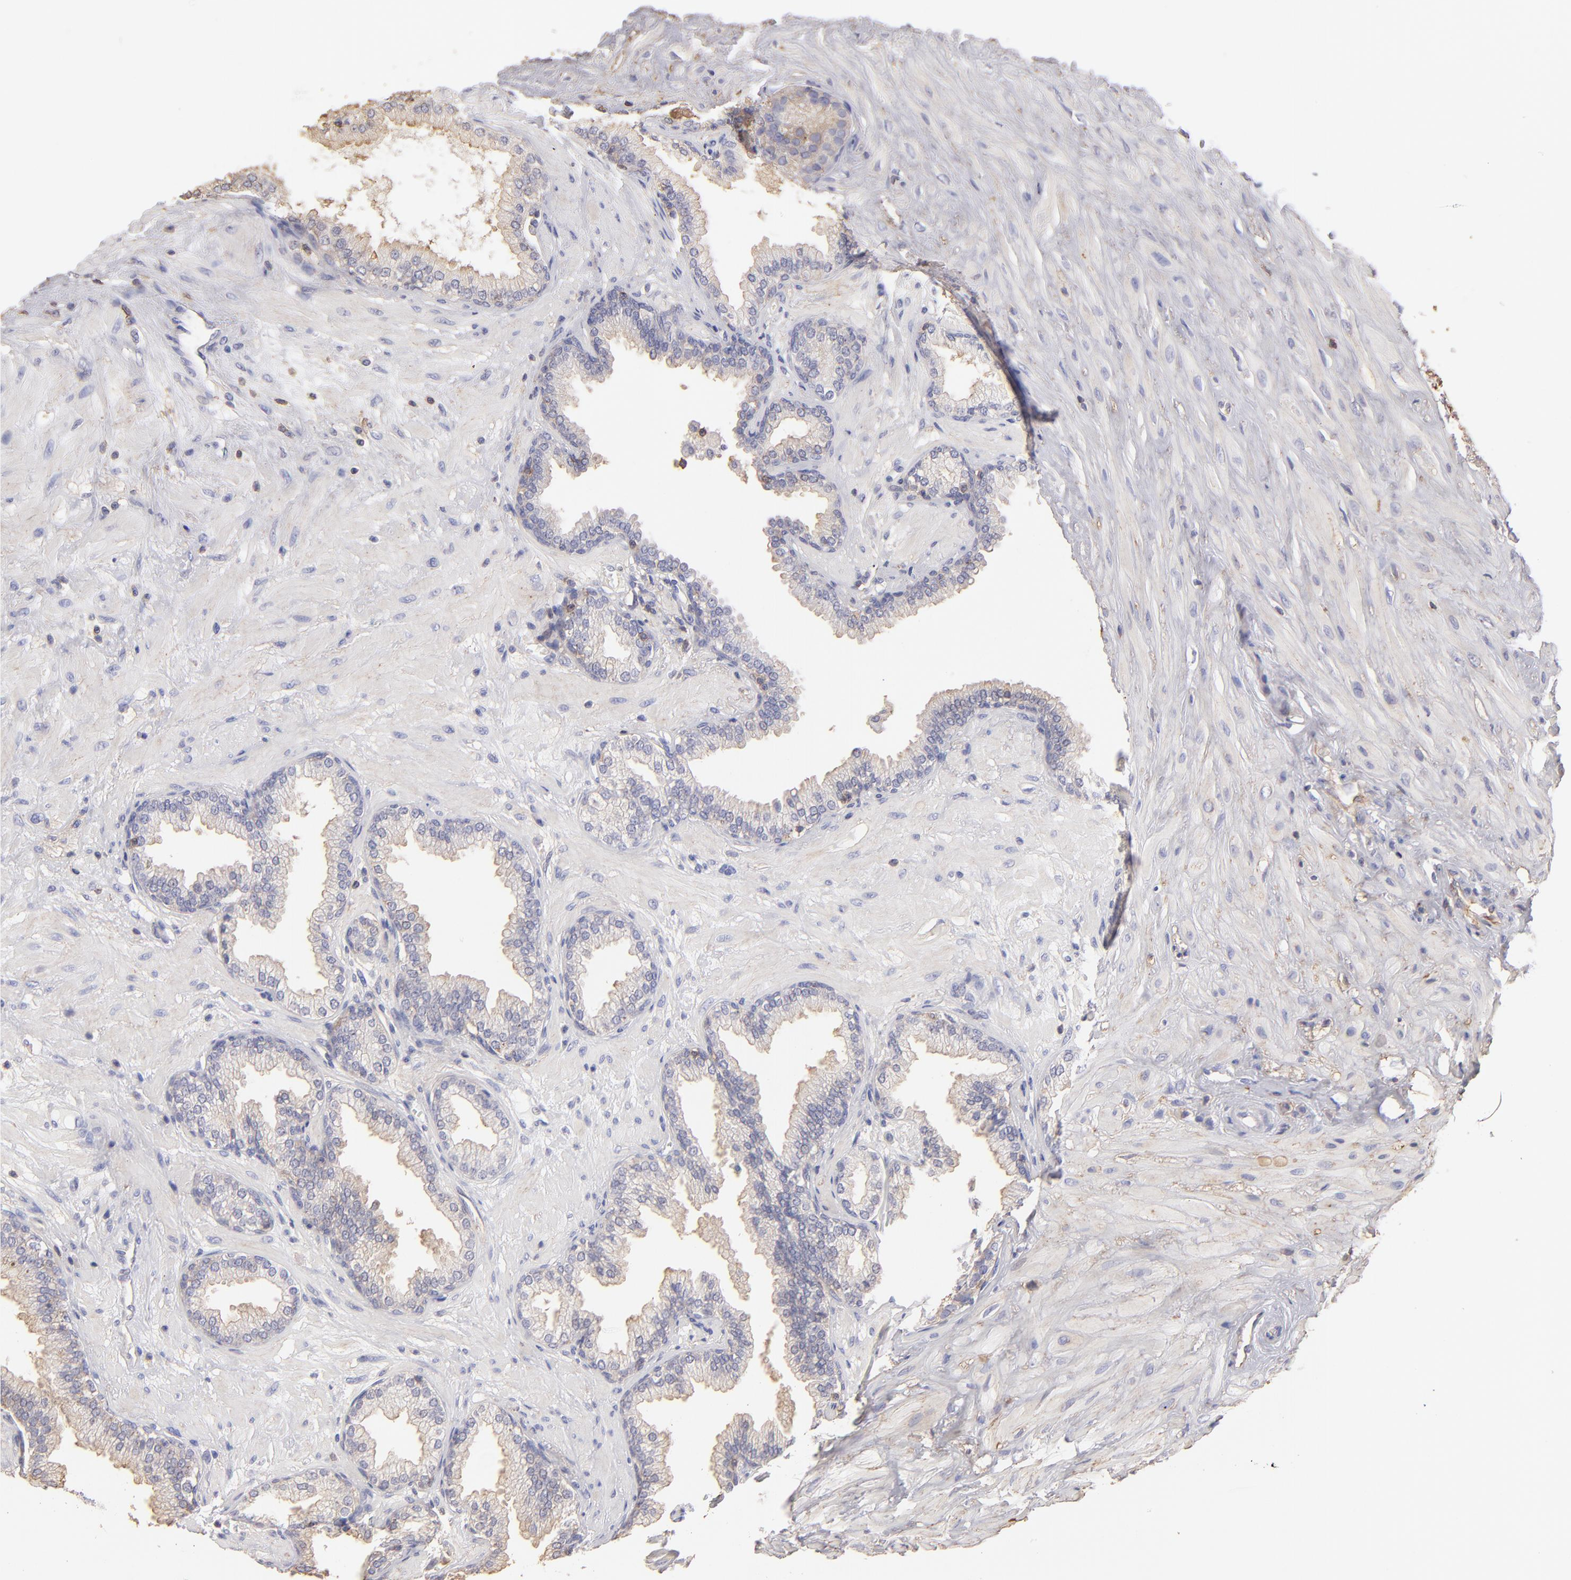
{"staining": {"intensity": "weak", "quantity": "25%-75%", "location": "cytoplasmic/membranous"}, "tissue": "prostate", "cell_type": "Glandular cells", "image_type": "normal", "snomed": [{"axis": "morphology", "description": "Normal tissue, NOS"}, {"axis": "topography", "description": "Prostate"}], "caption": "Brown immunohistochemical staining in benign prostate exhibits weak cytoplasmic/membranous staining in approximately 25%-75% of glandular cells.", "gene": "ABCB1", "patient": {"sex": "male", "age": 64}}